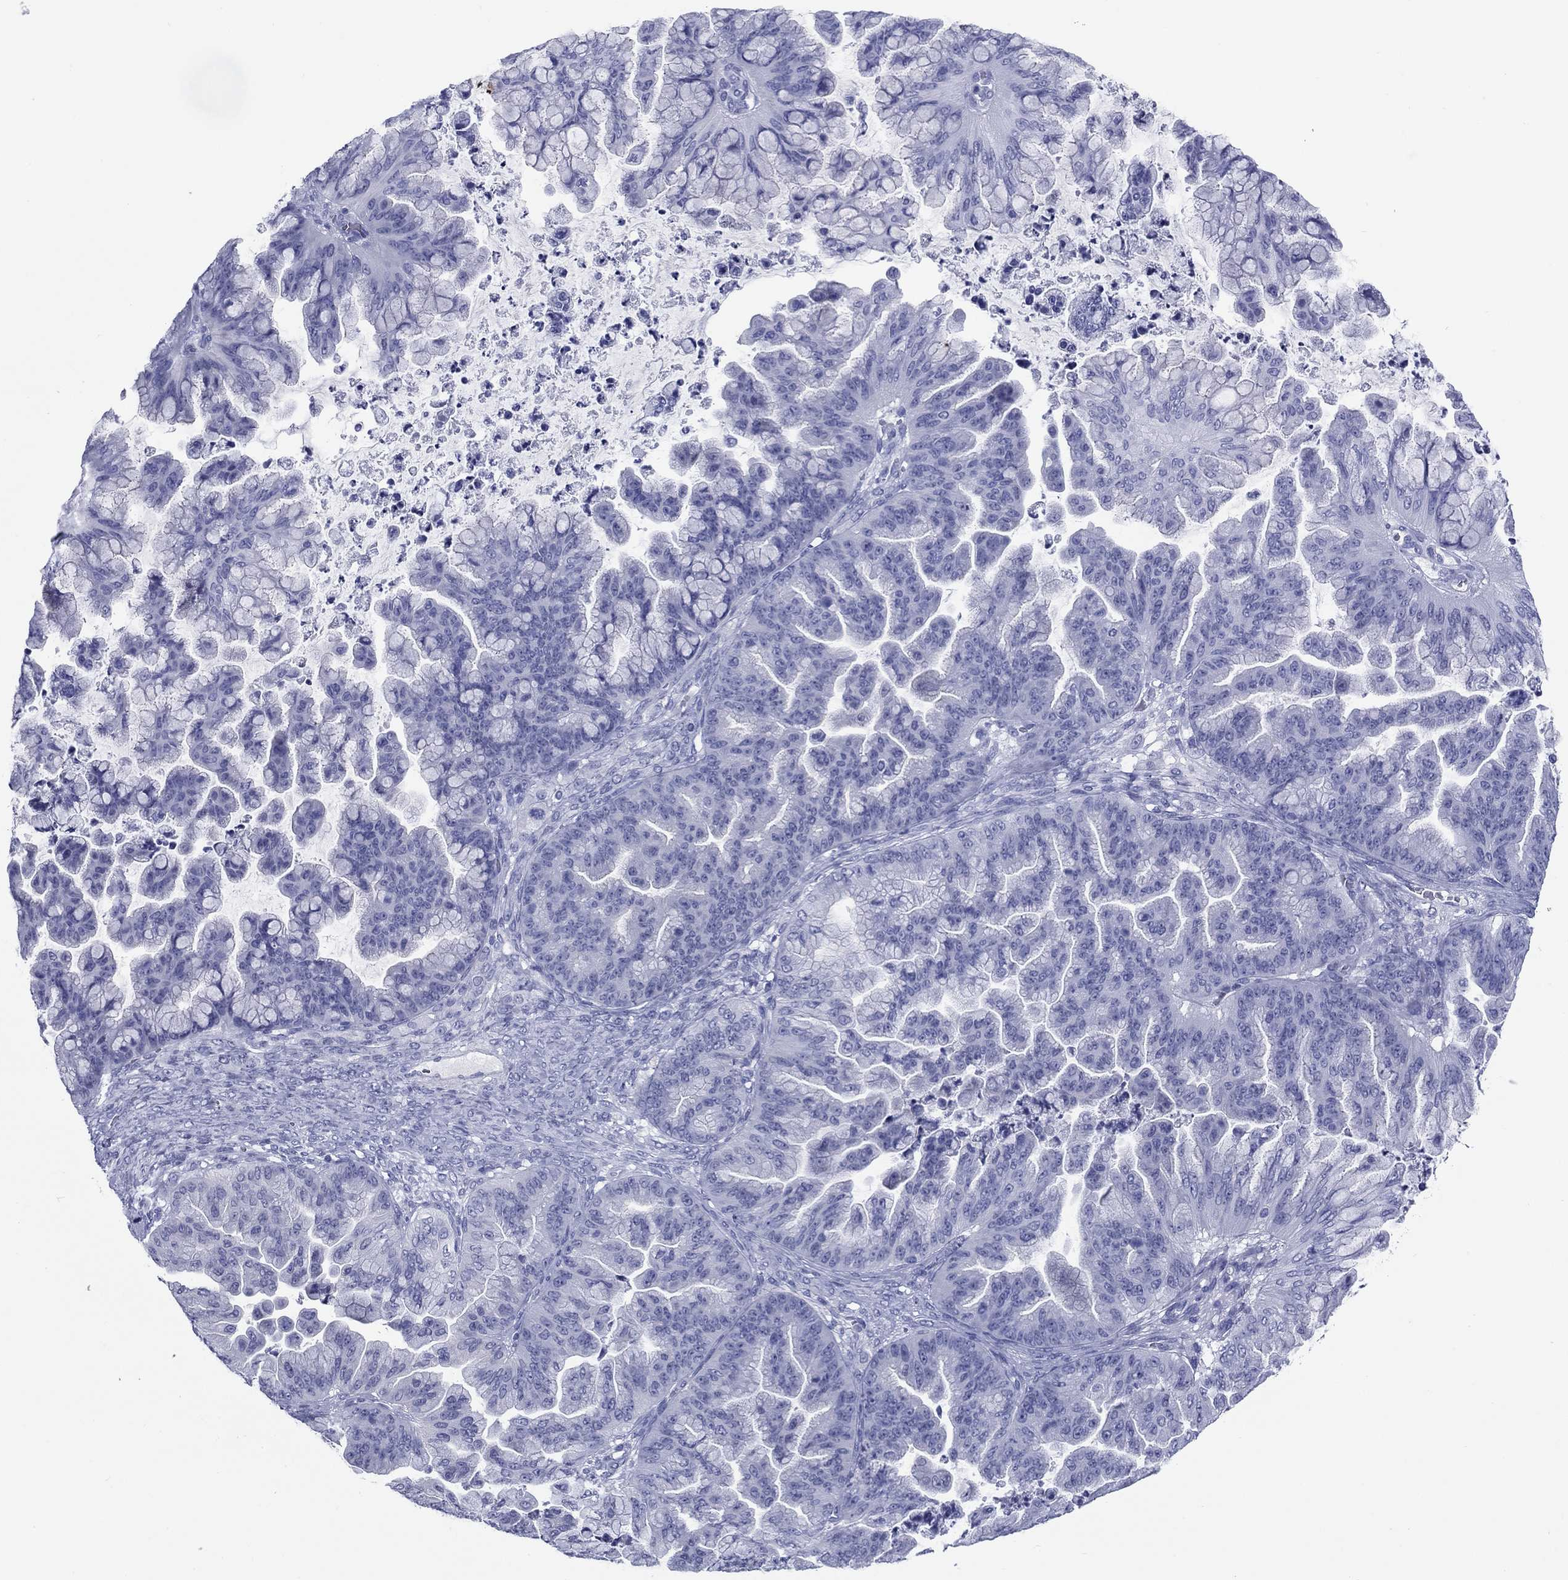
{"staining": {"intensity": "negative", "quantity": "none", "location": "none"}, "tissue": "ovarian cancer", "cell_type": "Tumor cells", "image_type": "cancer", "snomed": [{"axis": "morphology", "description": "Cystadenocarcinoma, mucinous, NOS"}, {"axis": "topography", "description": "Ovary"}], "caption": "IHC of human ovarian mucinous cystadenocarcinoma demonstrates no staining in tumor cells. (DAB immunohistochemistry with hematoxylin counter stain).", "gene": "NPPA", "patient": {"sex": "female", "age": 67}}